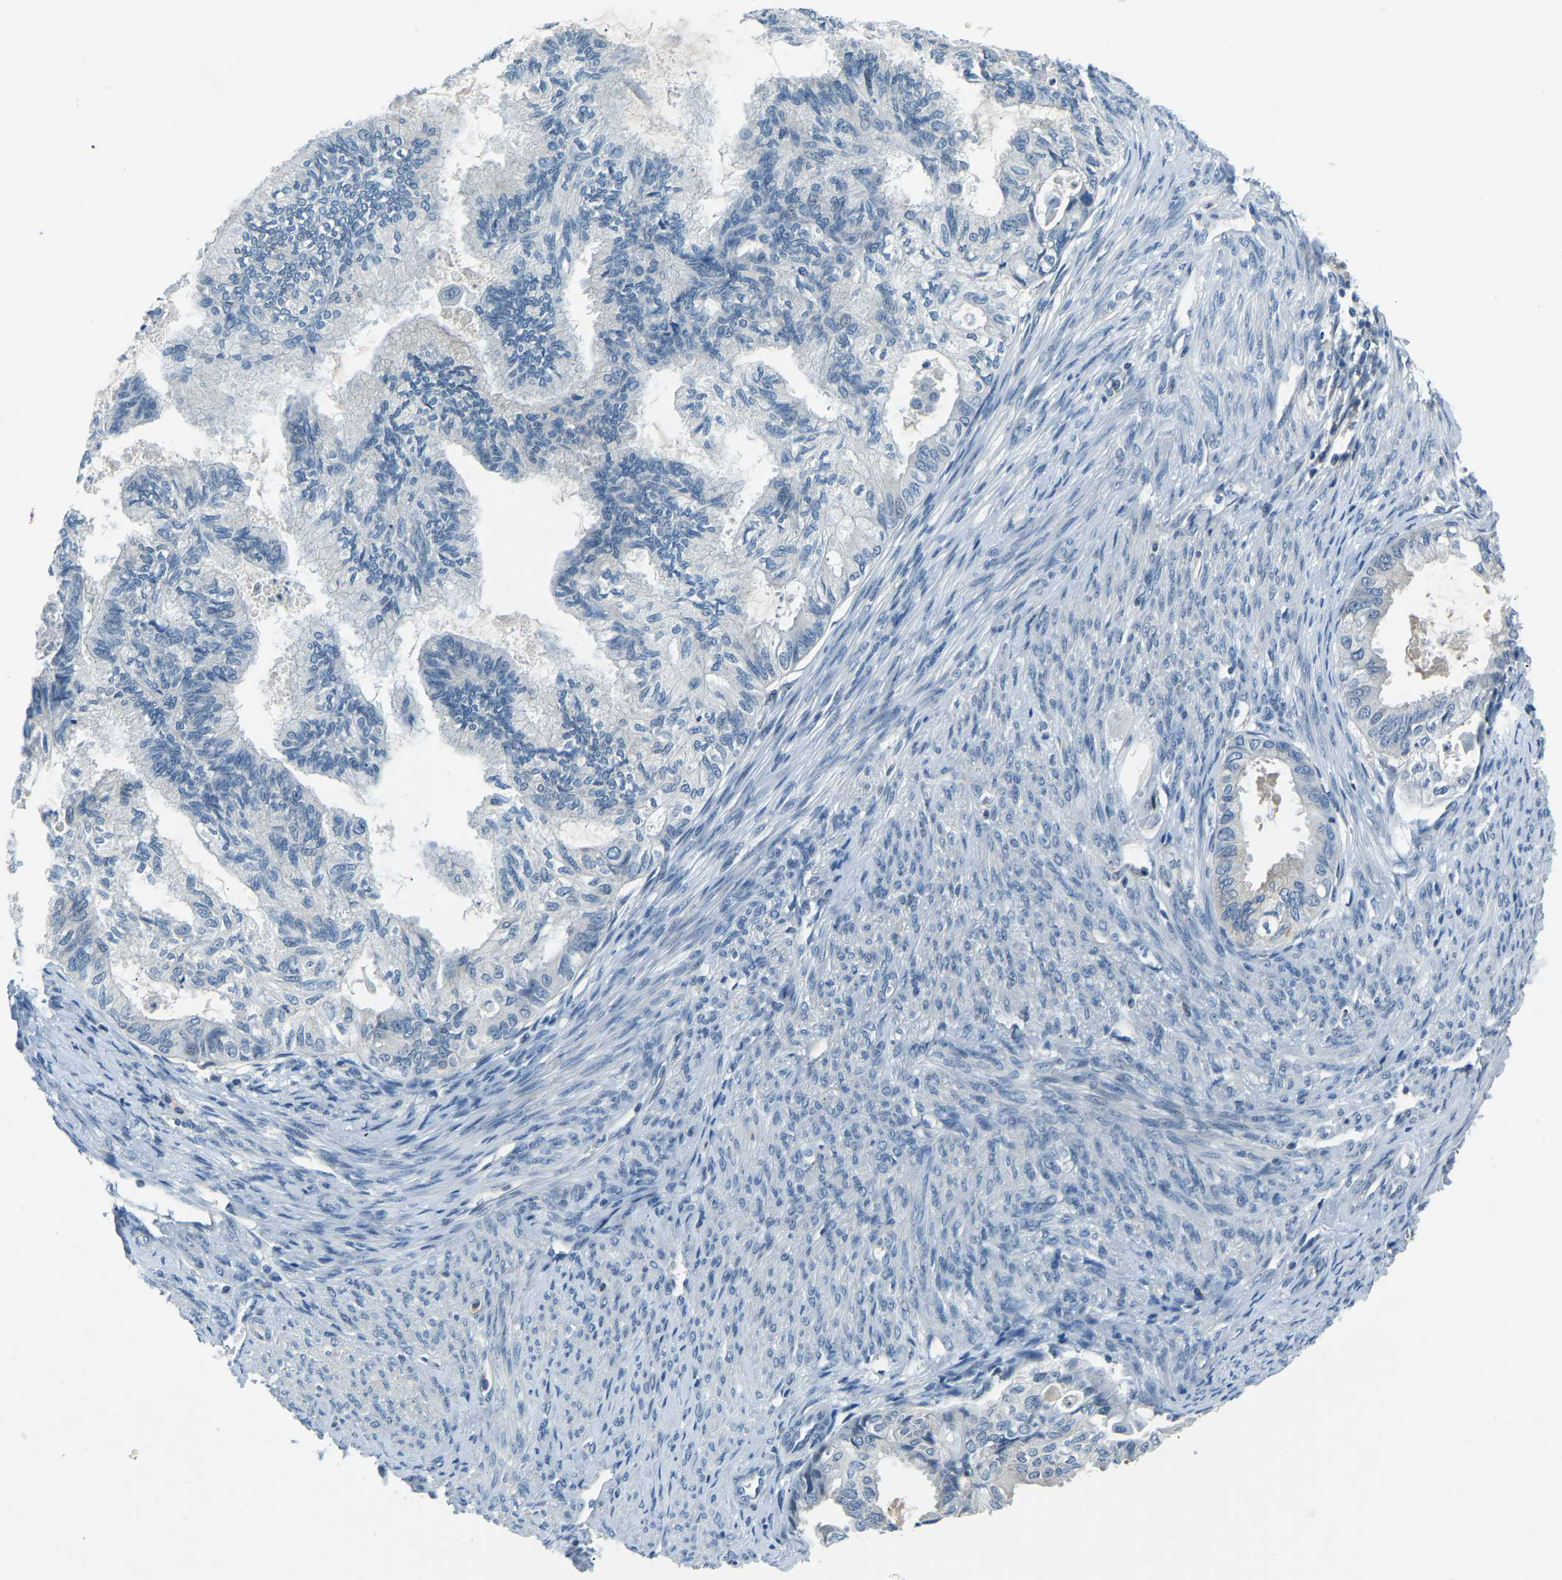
{"staining": {"intensity": "negative", "quantity": "none", "location": "none"}, "tissue": "cervical cancer", "cell_type": "Tumor cells", "image_type": "cancer", "snomed": [{"axis": "morphology", "description": "Normal tissue, NOS"}, {"axis": "morphology", "description": "Adenocarcinoma, NOS"}, {"axis": "topography", "description": "Cervix"}, {"axis": "topography", "description": "Endometrium"}], "caption": "Cervical adenocarcinoma was stained to show a protein in brown. There is no significant expression in tumor cells. (Immunohistochemistry, brightfield microscopy, high magnification).", "gene": "XIRP1", "patient": {"sex": "female", "age": 86}}